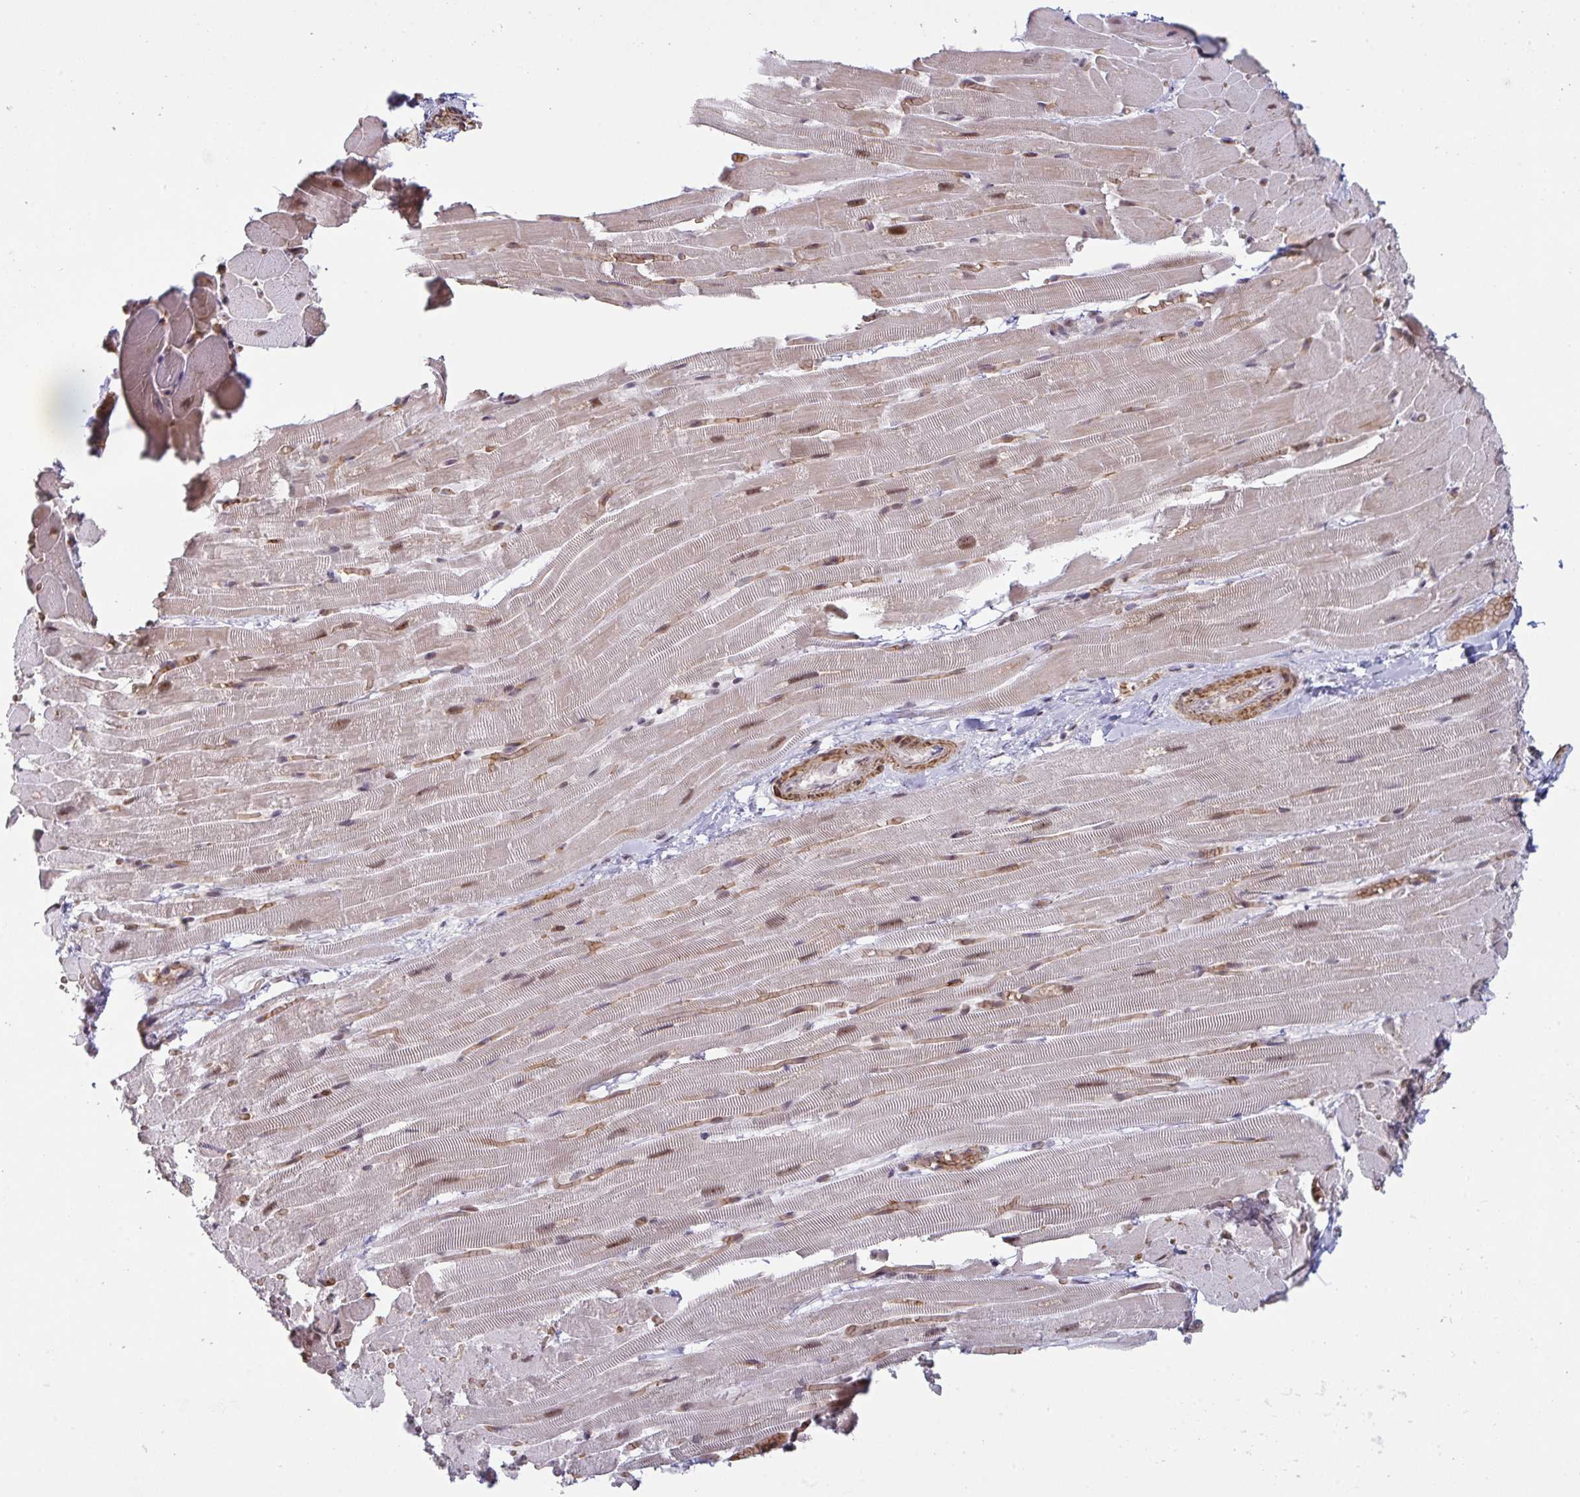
{"staining": {"intensity": "moderate", "quantity": "25%-75%", "location": "nuclear"}, "tissue": "heart muscle", "cell_type": "Cardiomyocytes", "image_type": "normal", "snomed": [{"axis": "morphology", "description": "Normal tissue, NOS"}, {"axis": "topography", "description": "Heart"}], "caption": "Protein analysis of unremarkable heart muscle exhibits moderate nuclear positivity in about 25%-75% of cardiomyocytes. Nuclei are stained in blue.", "gene": "NLRP13", "patient": {"sex": "male", "age": 37}}